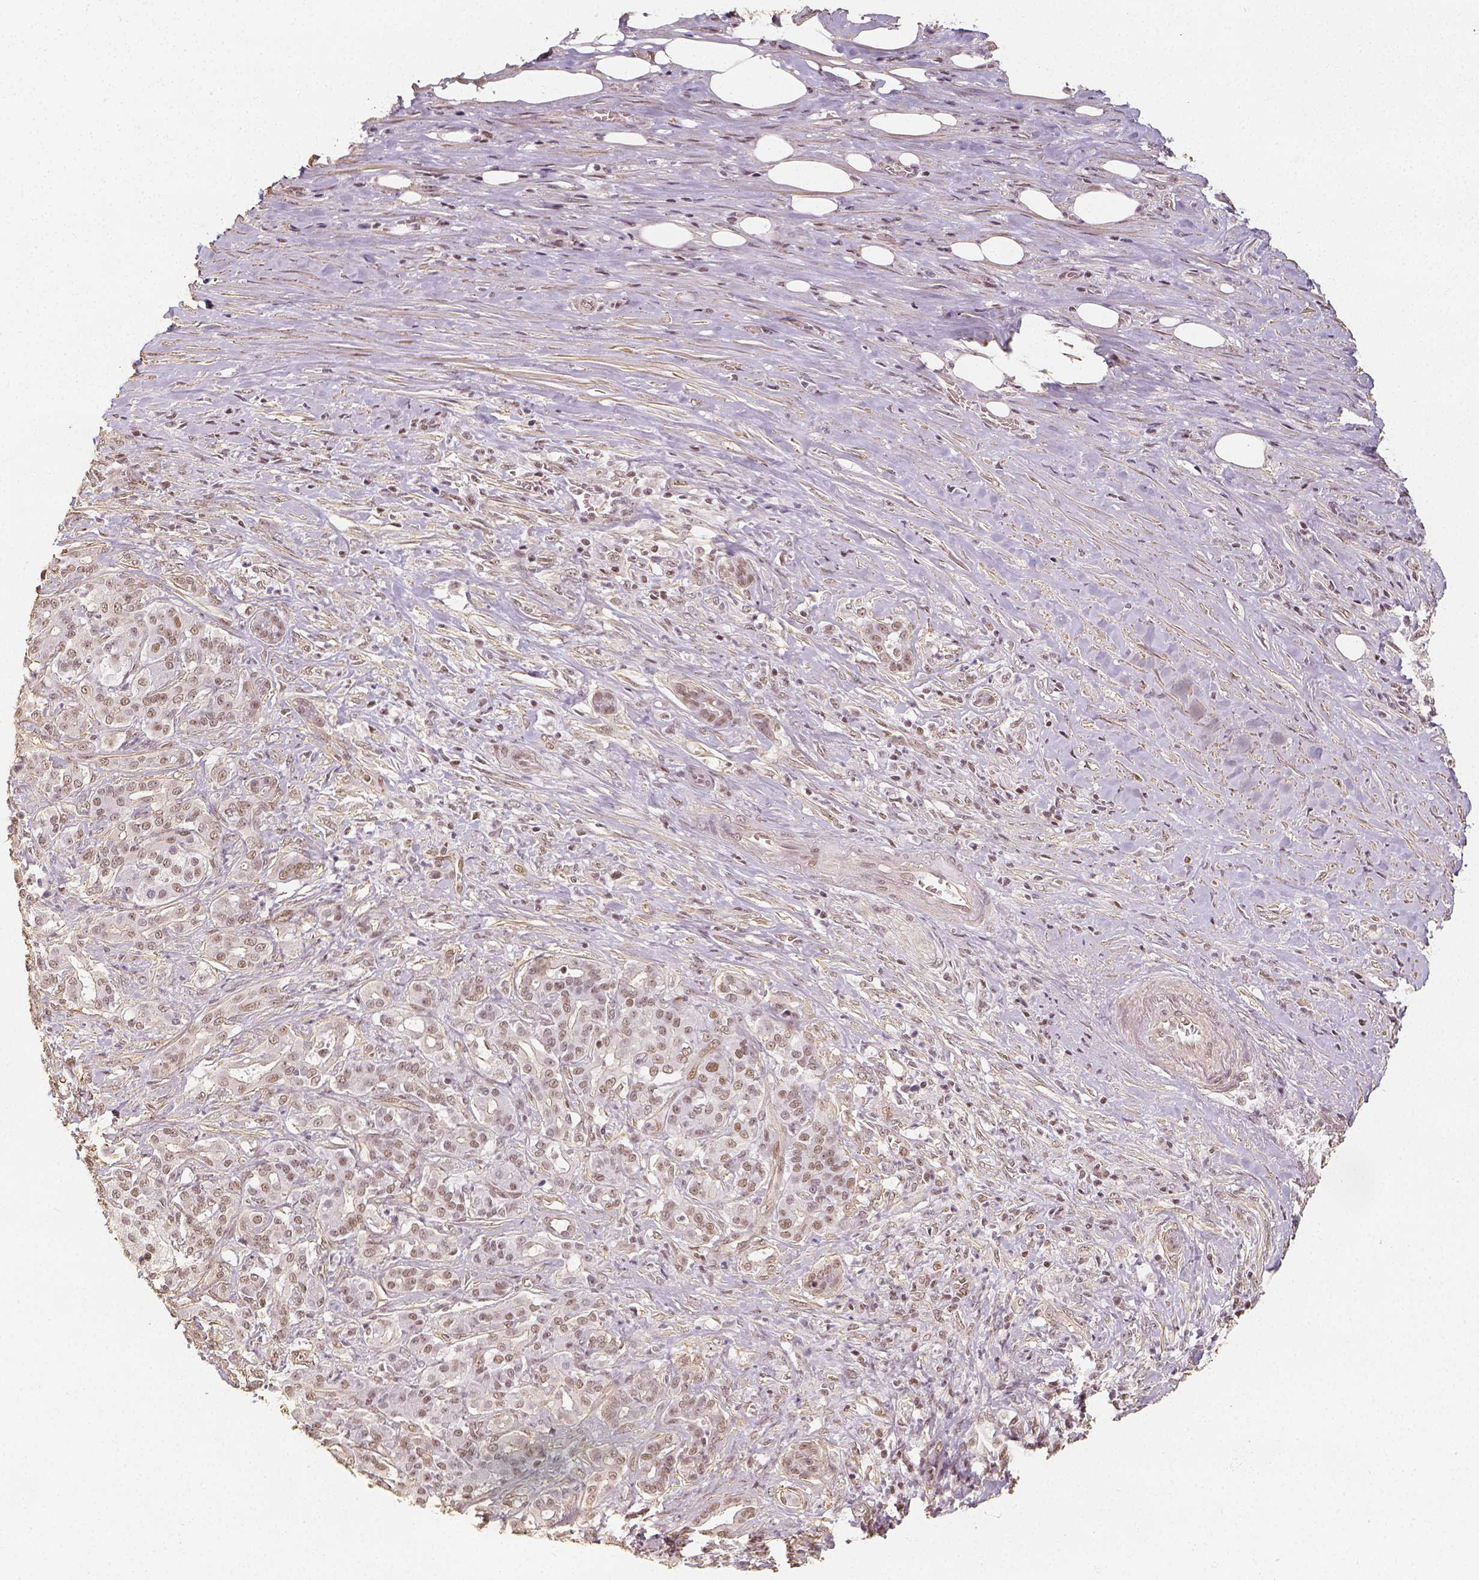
{"staining": {"intensity": "weak", "quantity": ">75%", "location": "nuclear"}, "tissue": "pancreatic cancer", "cell_type": "Tumor cells", "image_type": "cancer", "snomed": [{"axis": "morphology", "description": "Normal tissue, NOS"}, {"axis": "morphology", "description": "Inflammation, NOS"}, {"axis": "morphology", "description": "Adenocarcinoma, NOS"}, {"axis": "topography", "description": "Pancreas"}], "caption": "Tumor cells exhibit low levels of weak nuclear expression in approximately >75% of cells in human pancreatic adenocarcinoma.", "gene": "HDAC1", "patient": {"sex": "male", "age": 57}}